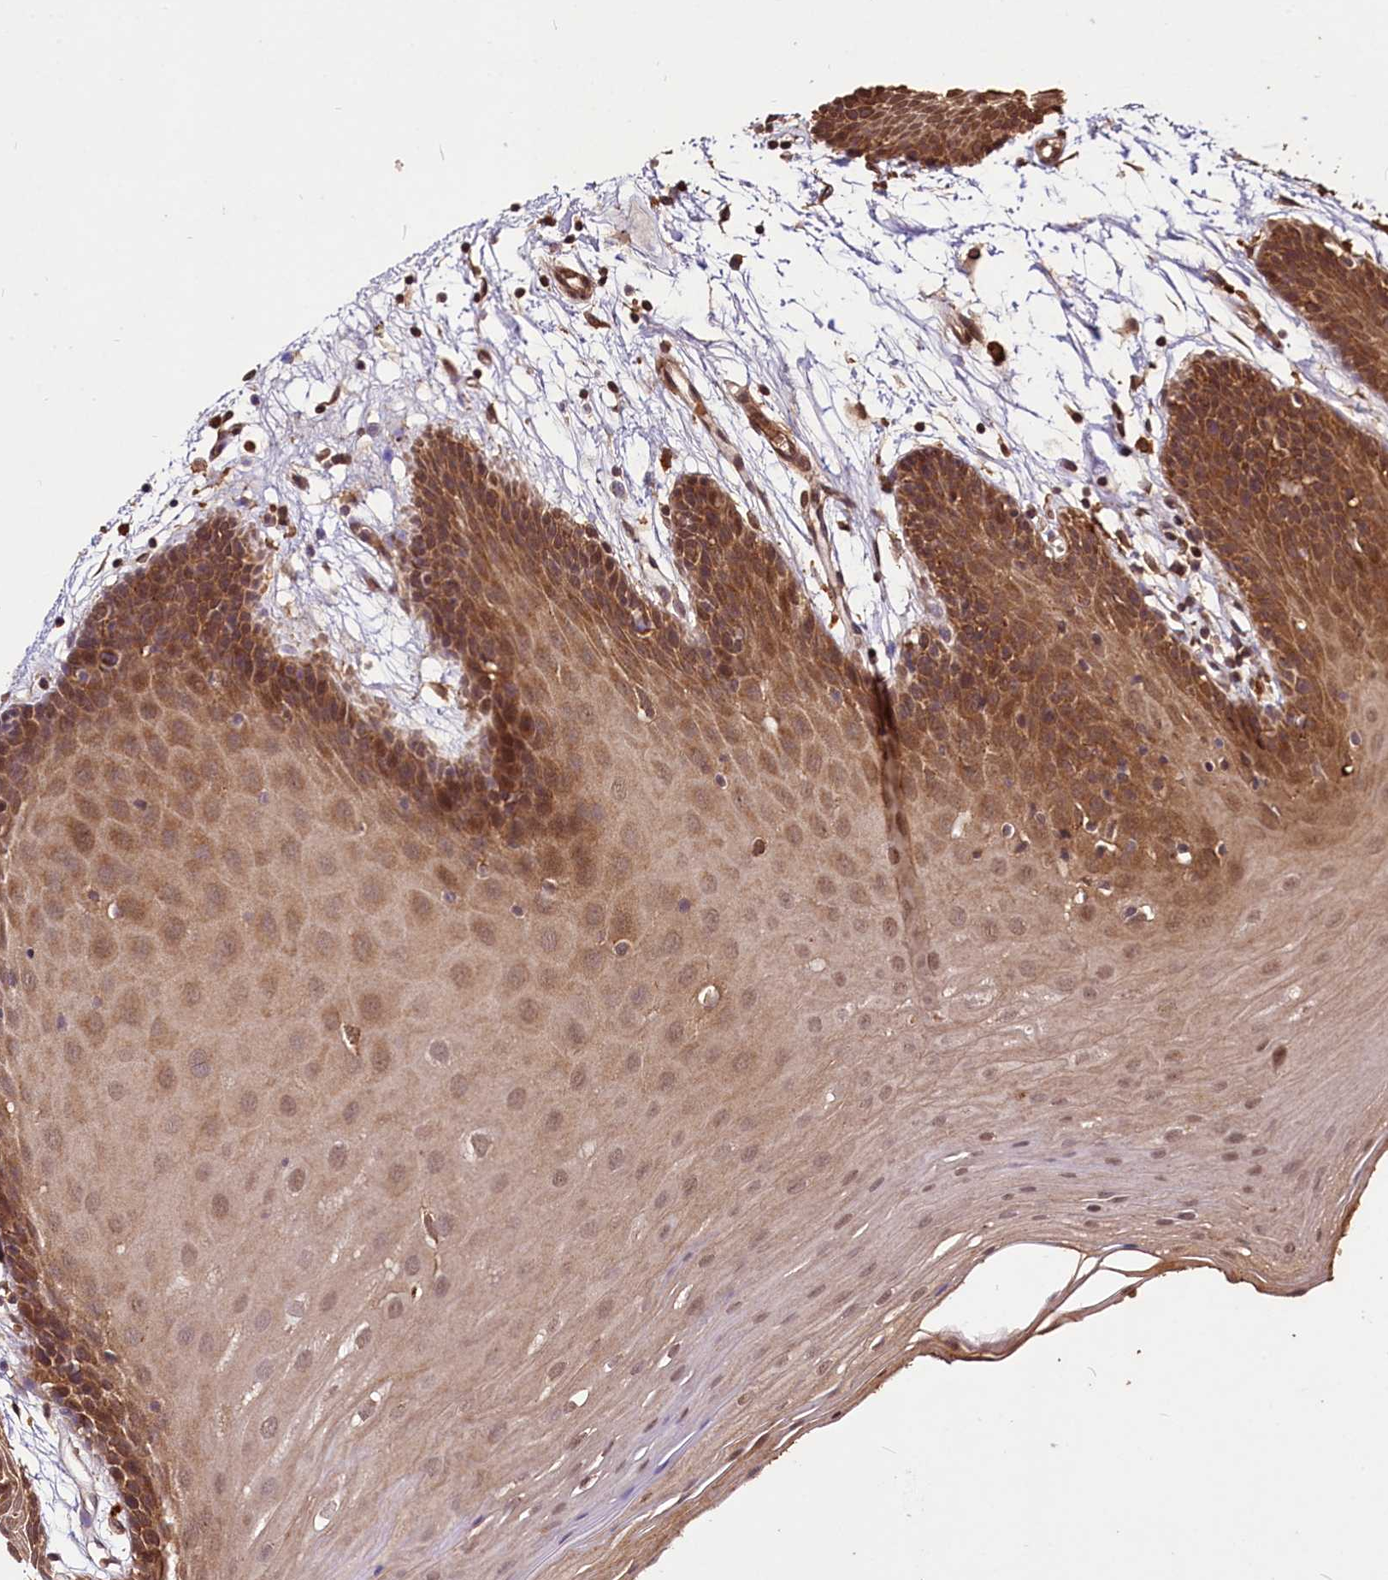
{"staining": {"intensity": "moderate", "quantity": ">75%", "location": "cytoplasmic/membranous"}, "tissue": "oral mucosa", "cell_type": "Squamous epithelial cells", "image_type": "normal", "snomed": [{"axis": "morphology", "description": "Normal tissue, NOS"}, {"axis": "topography", "description": "Skeletal muscle"}, {"axis": "topography", "description": "Oral tissue"}, {"axis": "topography", "description": "Salivary gland"}, {"axis": "topography", "description": "Peripheral nerve tissue"}], "caption": "An image of human oral mucosa stained for a protein shows moderate cytoplasmic/membranous brown staining in squamous epithelial cells.", "gene": "VPS51", "patient": {"sex": "male", "age": 54}}